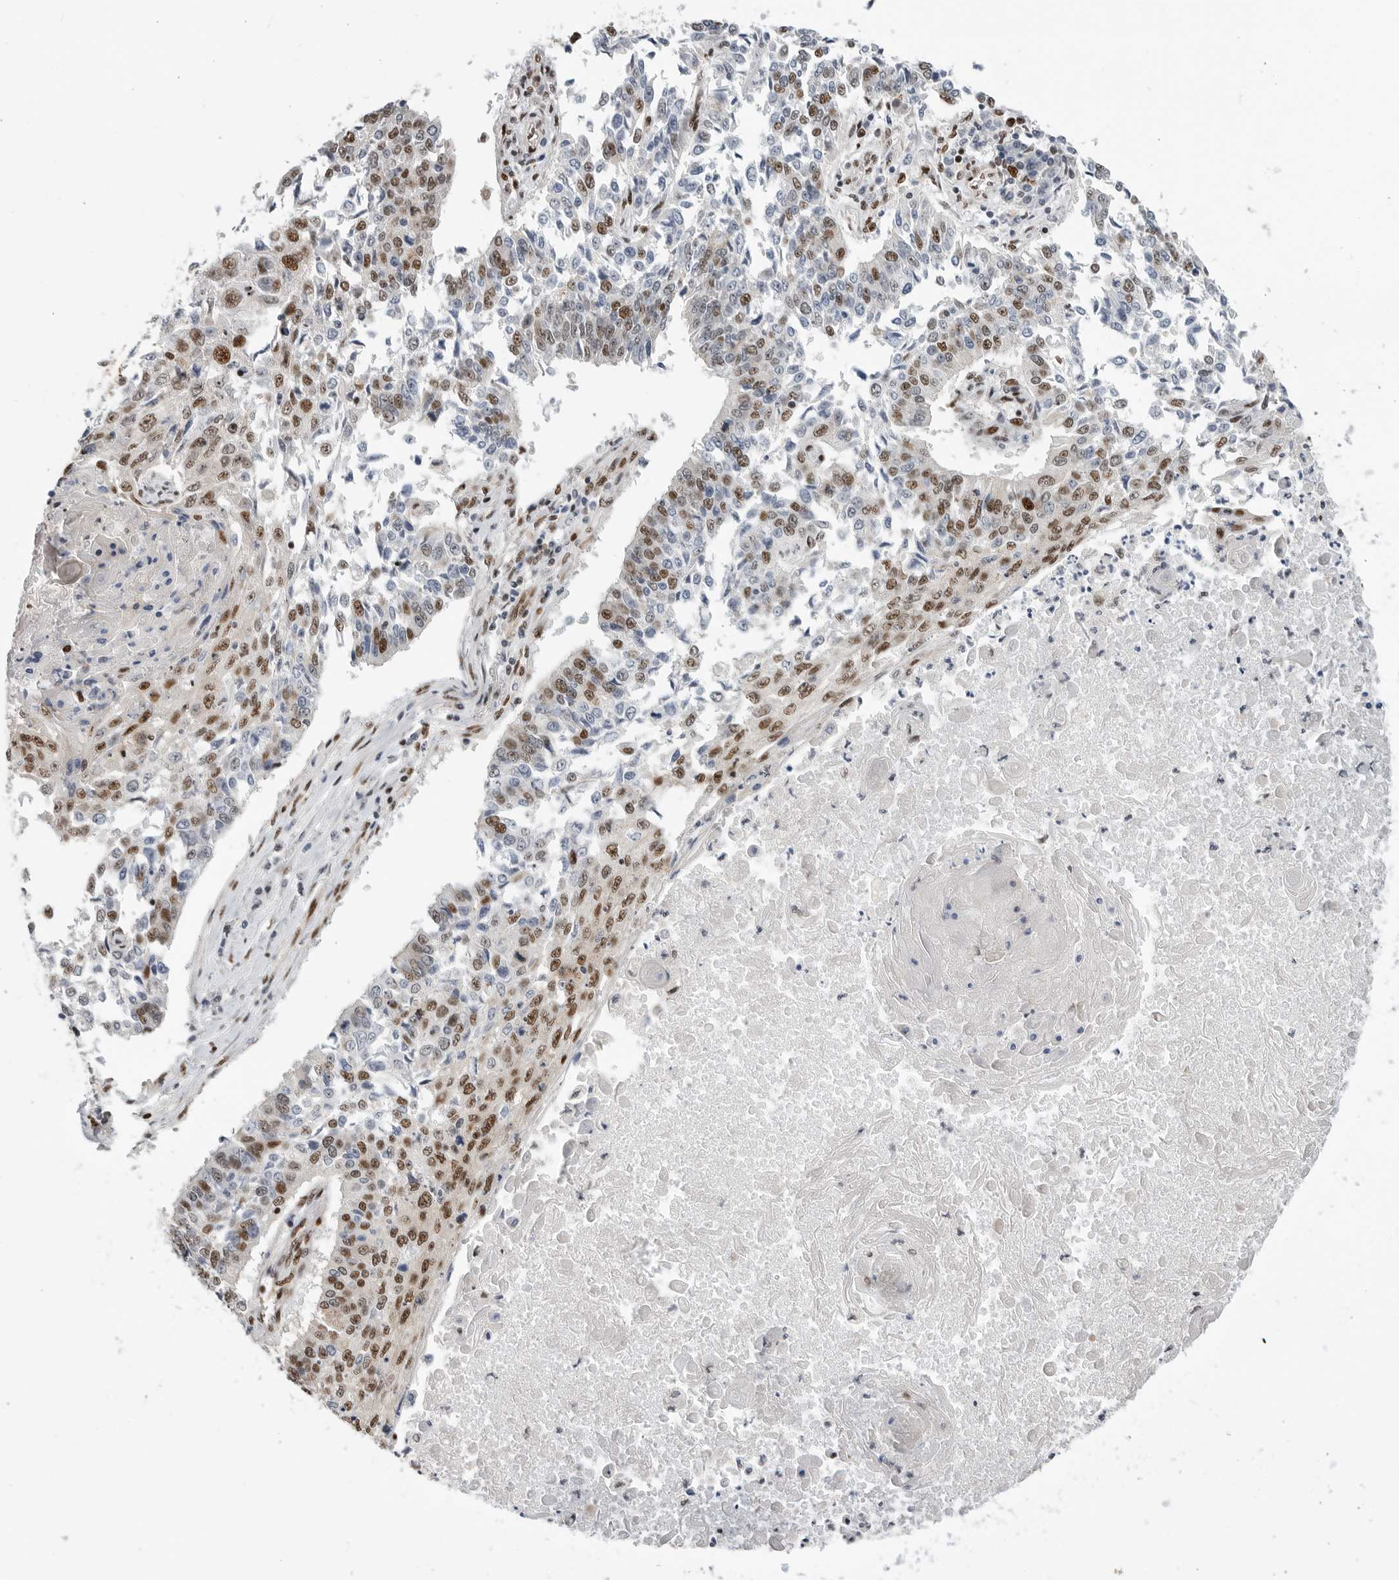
{"staining": {"intensity": "strong", "quantity": "25%-75%", "location": "nuclear"}, "tissue": "lung cancer", "cell_type": "Tumor cells", "image_type": "cancer", "snomed": [{"axis": "morphology", "description": "Normal tissue, NOS"}, {"axis": "morphology", "description": "Squamous cell carcinoma, NOS"}, {"axis": "topography", "description": "Cartilage tissue"}, {"axis": "topography", "description": "Bronchus"}, {"axis": "topography", "description": "Lung"}, {"axis": "topography", "description": "Peripheral nerve tissue"}], "caption": "This is an image of IHC staining of lung cancer, which shows strong positivity in the nuclear of tumor cells.", "gene": "GPATCH2", "patient": {"sex": "female", "age": 49}}